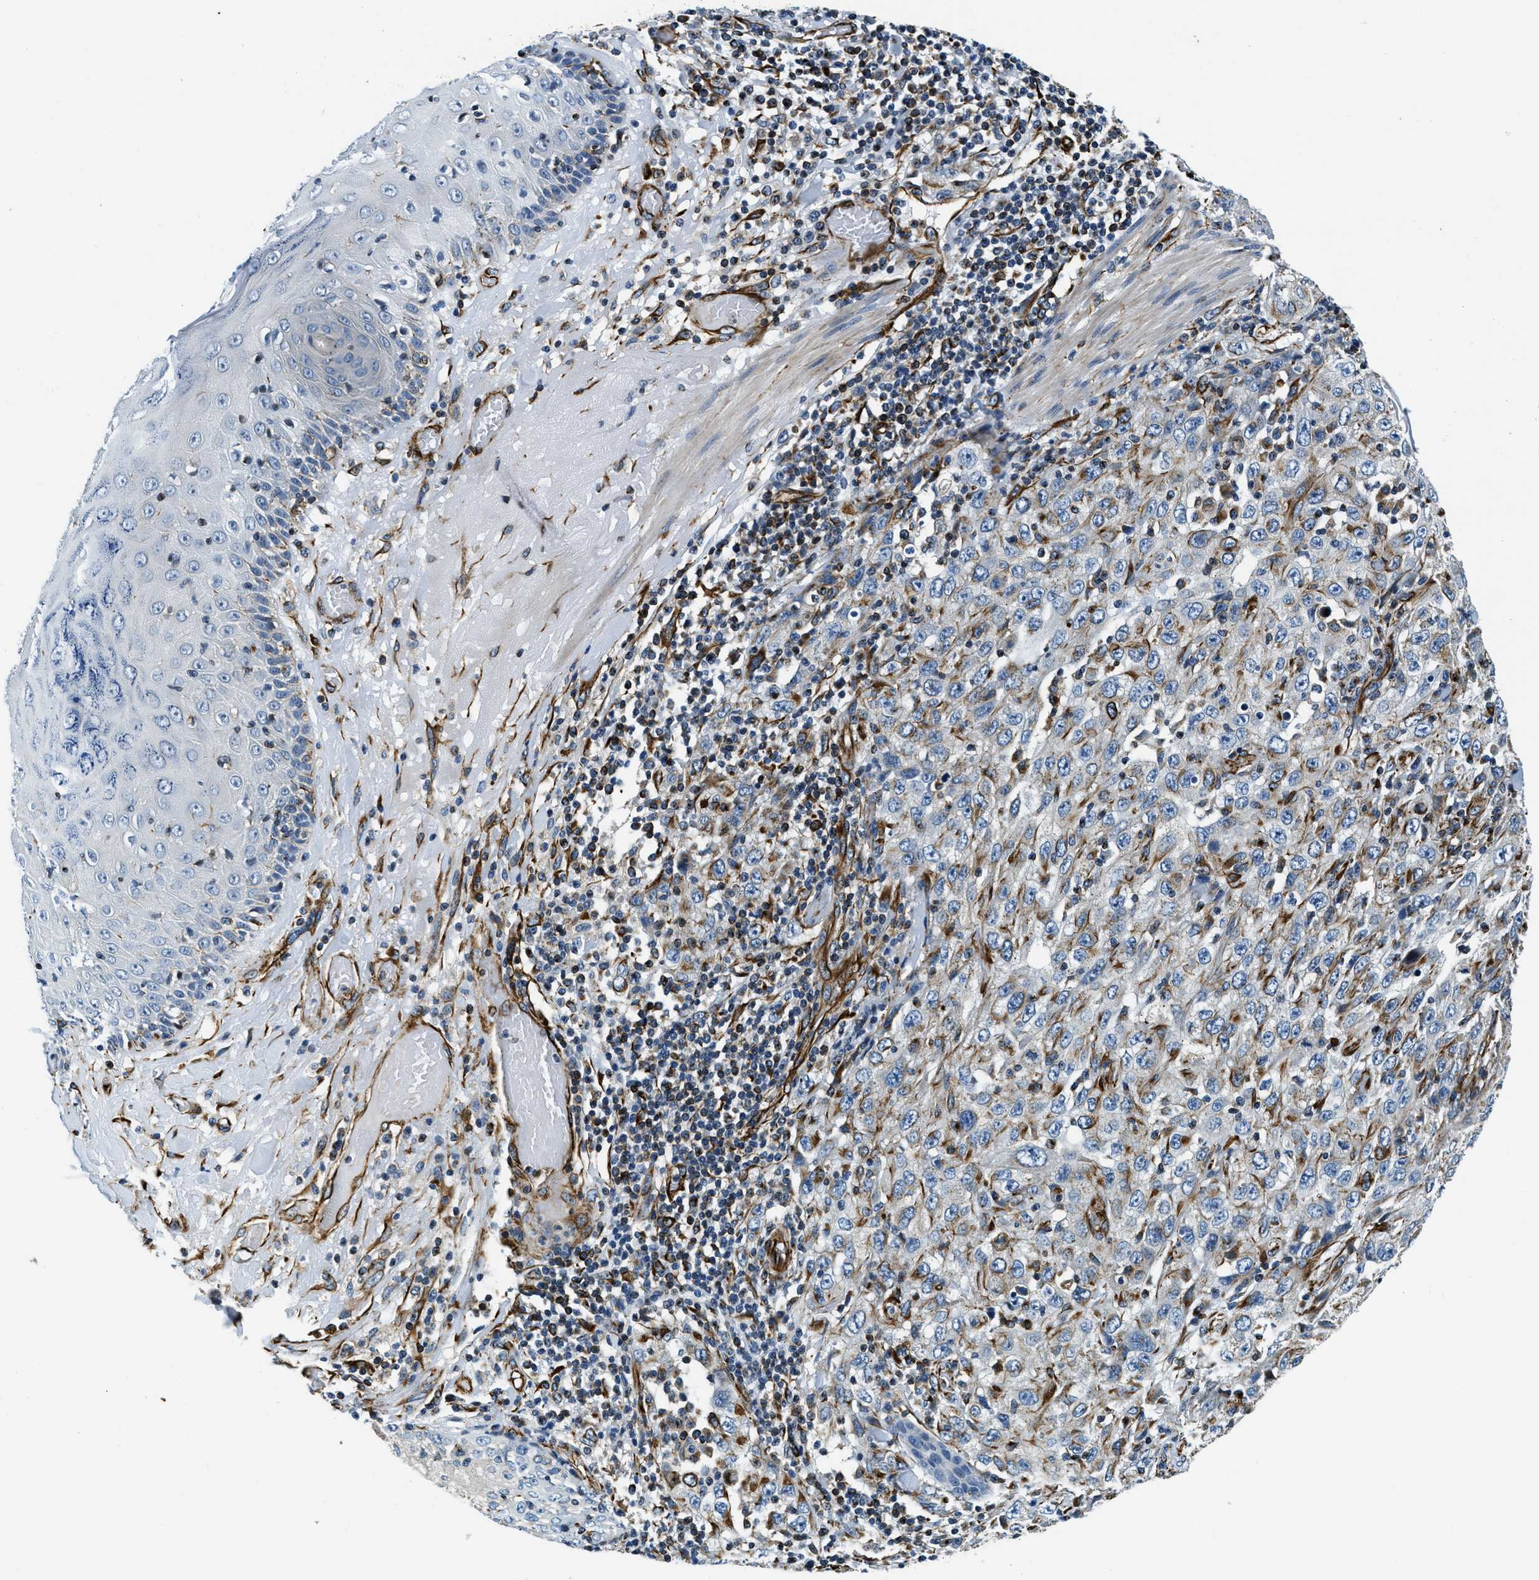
{"staining": {"intensity": "negative", "quantity": "none", "location": "none"}, "tissue": "skin cancer", "cell_type": "Tumor cells", "image_type": "cancer", "snomed": [{"axis": "morphology", "description": "Squamous cell carcinoma, NOS"}, {"axis": "topography", "description": "Skin"}], "caption": "Human skin cancer (squamous cell carcinoma) stained for a protein using IHC shows no staining in tumor cells.", "gene": "GNS", "patient": {"sex": "female", "age": 88}}